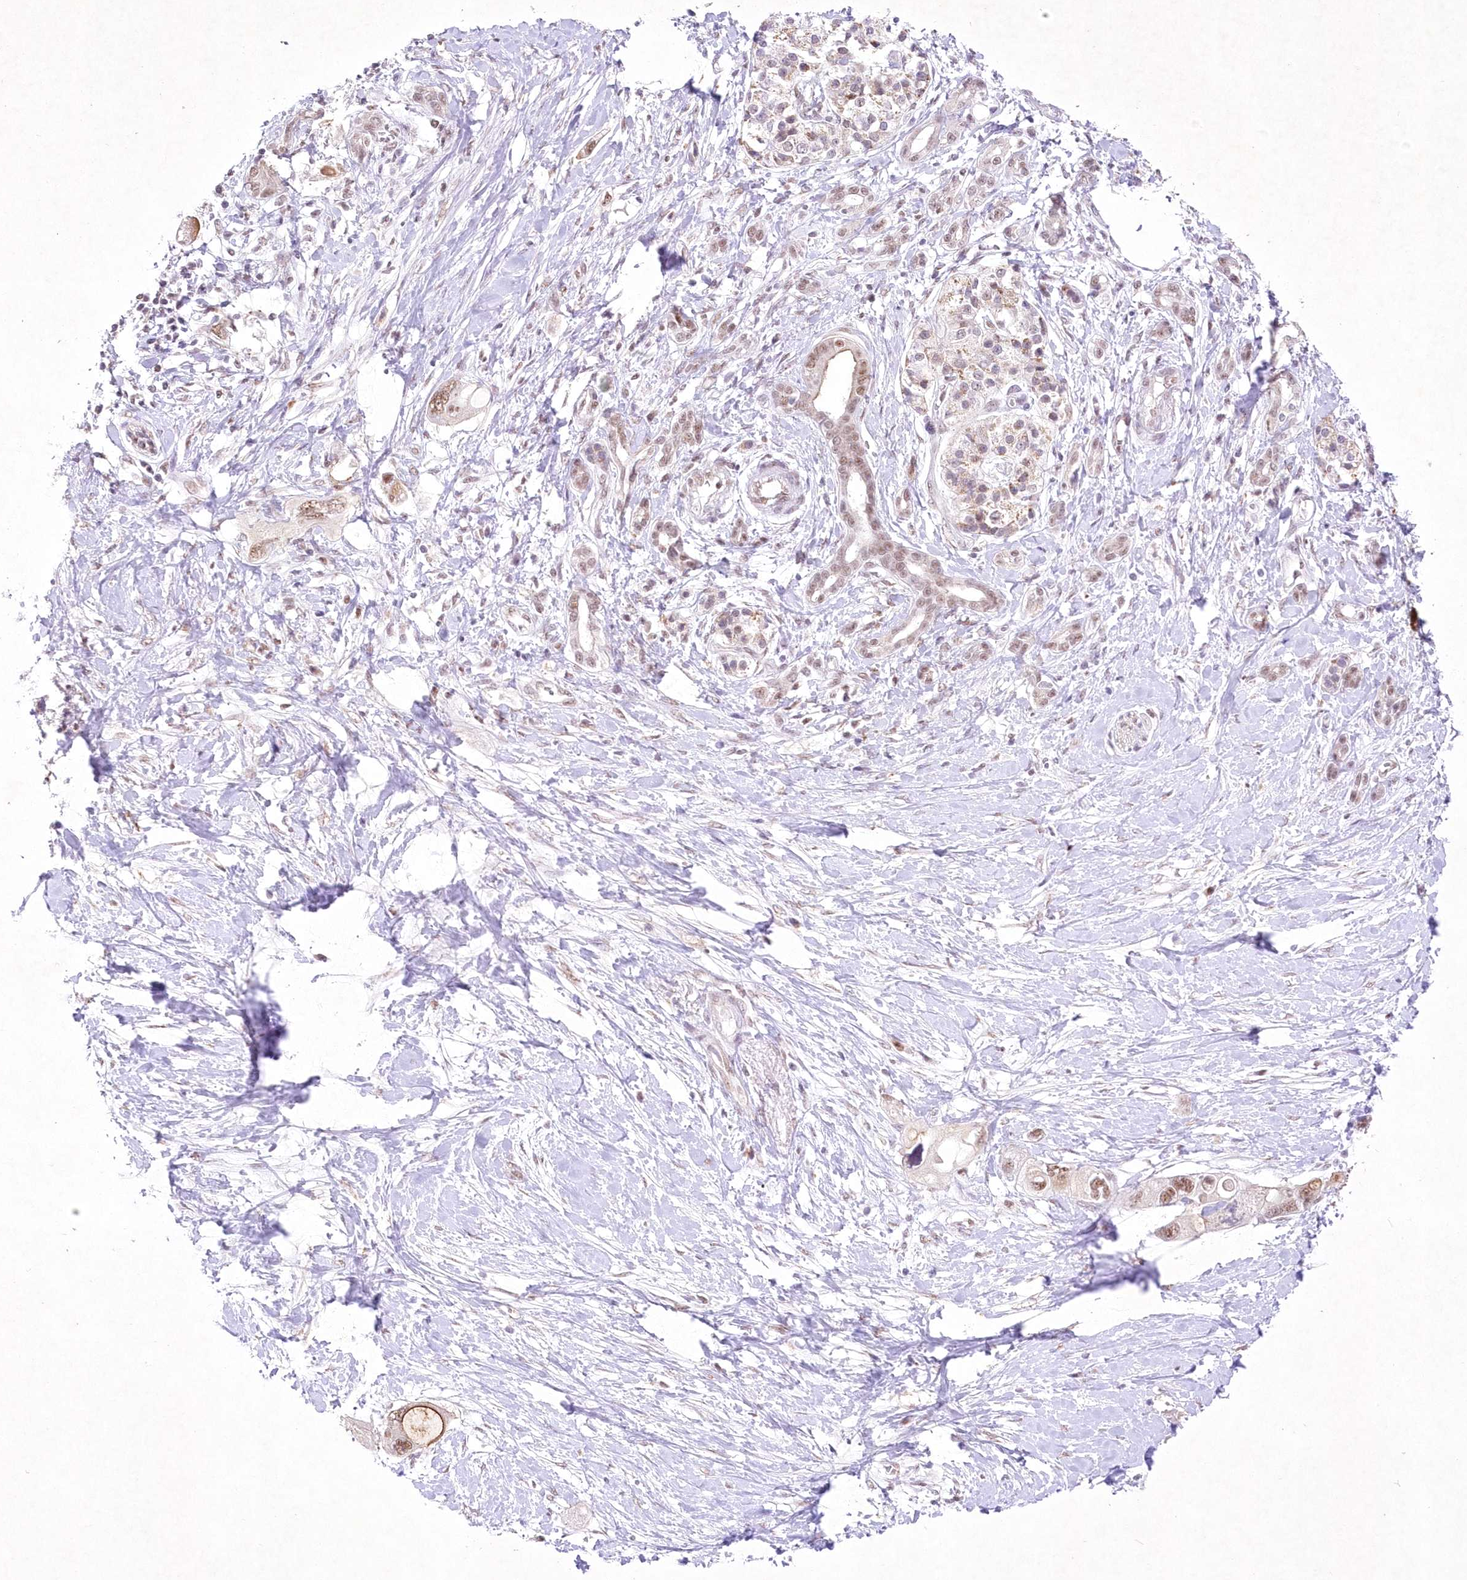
{"staining": {"intensity": "moderate", "quantity": ">75%", "location": "nuclear"}, "tissue": "pancreatic cancer", "cell_type": "Tumor cells", "image_type": "cancer", "snomed": [{"axis": "morphology", "description": "Adenocarcinoma, NOS"}, {"axis": "topography", "description": "Pancreas"}], "caption": "This is an image of immunohistochemistry staining of adenocarcinoma (pancreatic), which shows moderate positivity in the nuclear of tumor cells.", "gene": "RBM27", "patient": {"sex": "female", "age": 56}}